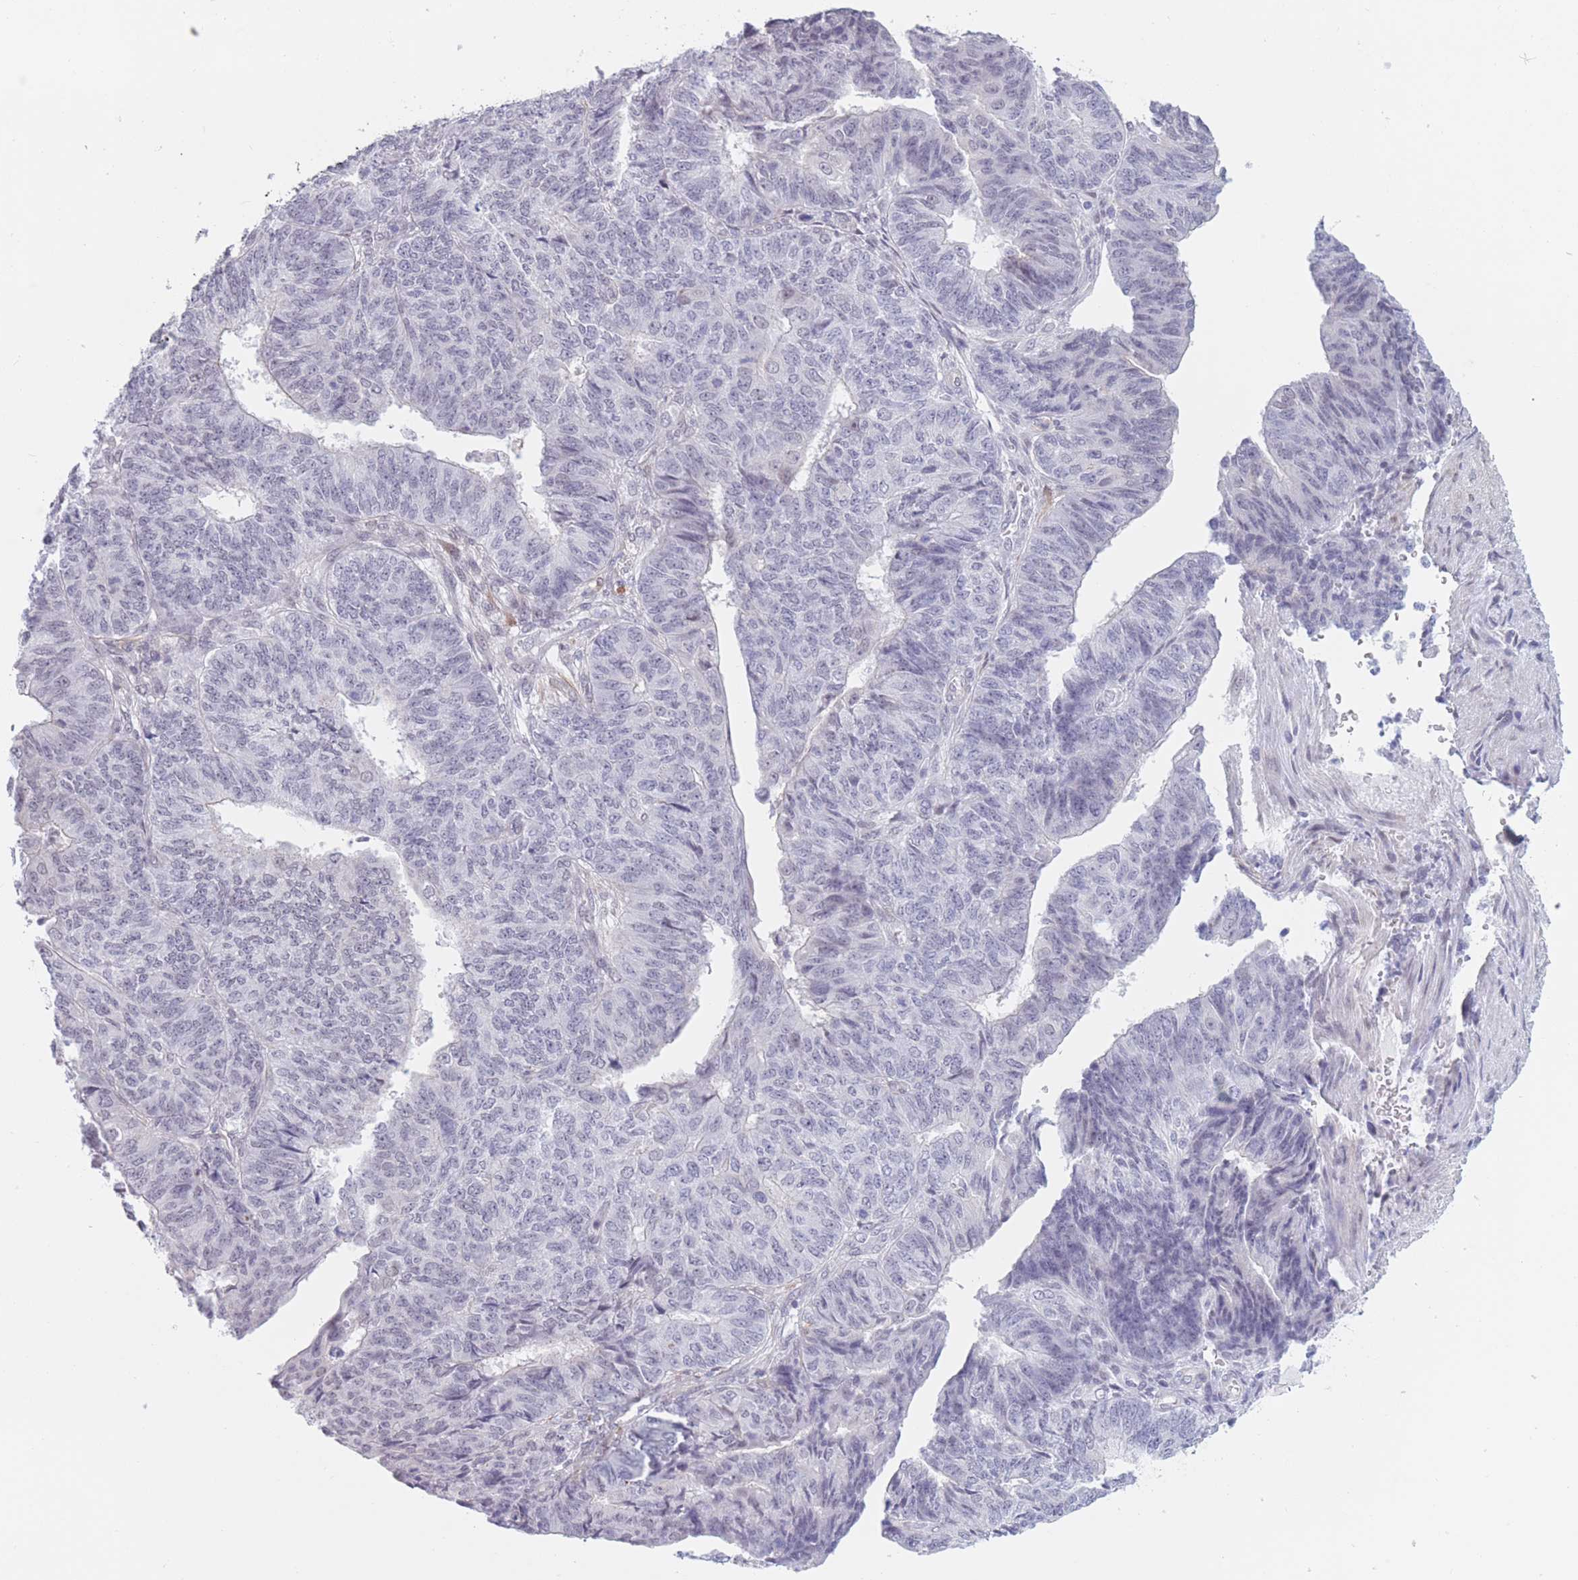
{"staining": {"intensity": "negative", "quantity": "none", "location": "none"}, "tissue": "endometrial cancer", "cell_type": "Tumor cells", "image_type": "cancer", "snomed": [{"axis": "morphology", "description": "Adenocarcinoma, NOS"}, {"axis": "topography", "description": "Endometrium"}], "caption": "This is a image of immunohistochemistry (IHC) staining of endometrial adenocarcinoma, which shows no staining in tumor cells.", "gene": "PODXL", "patient": {"sex": "female", "age": 32}}